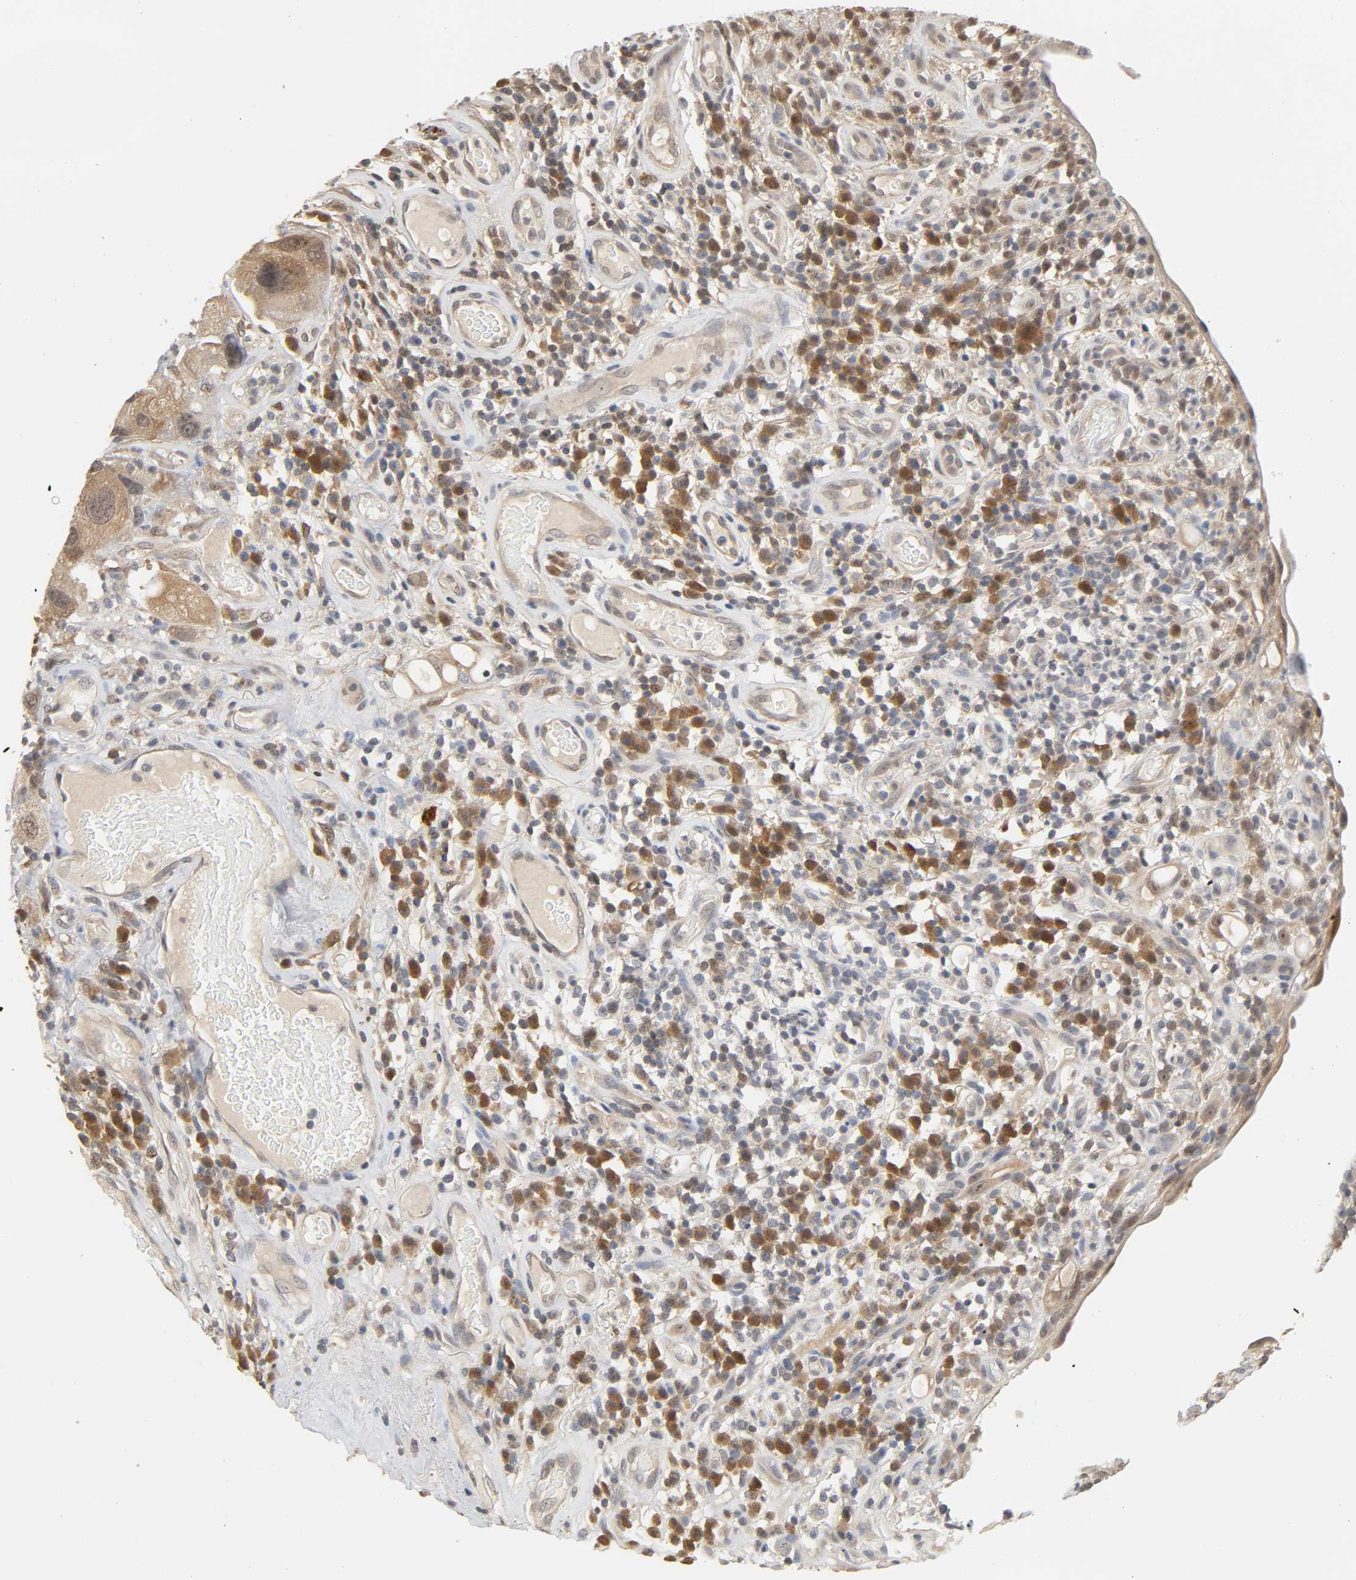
{"staining": {"intensity": "moderate", "quantity": ">75%", "location": "cytoplasmic/membranous"}, "tissue": "urothelial cancer", "cell_type": "Tumor cells", "image_type": "cancer", "snomed": [{"axis": "morphology", "description": "Urothelial carcinoma, High grade"}, {"axis": "topography", "description": "Urinary bladder"}], "caption": "Immunohistochemical staining of human high-grade urothelial carcinoma exhibits medium levels of moderate cytoplasmic/membranous expression in about >75% of tumor cells.", "gene": "MIF", "patient": {"sex": "female", "age": 64}}